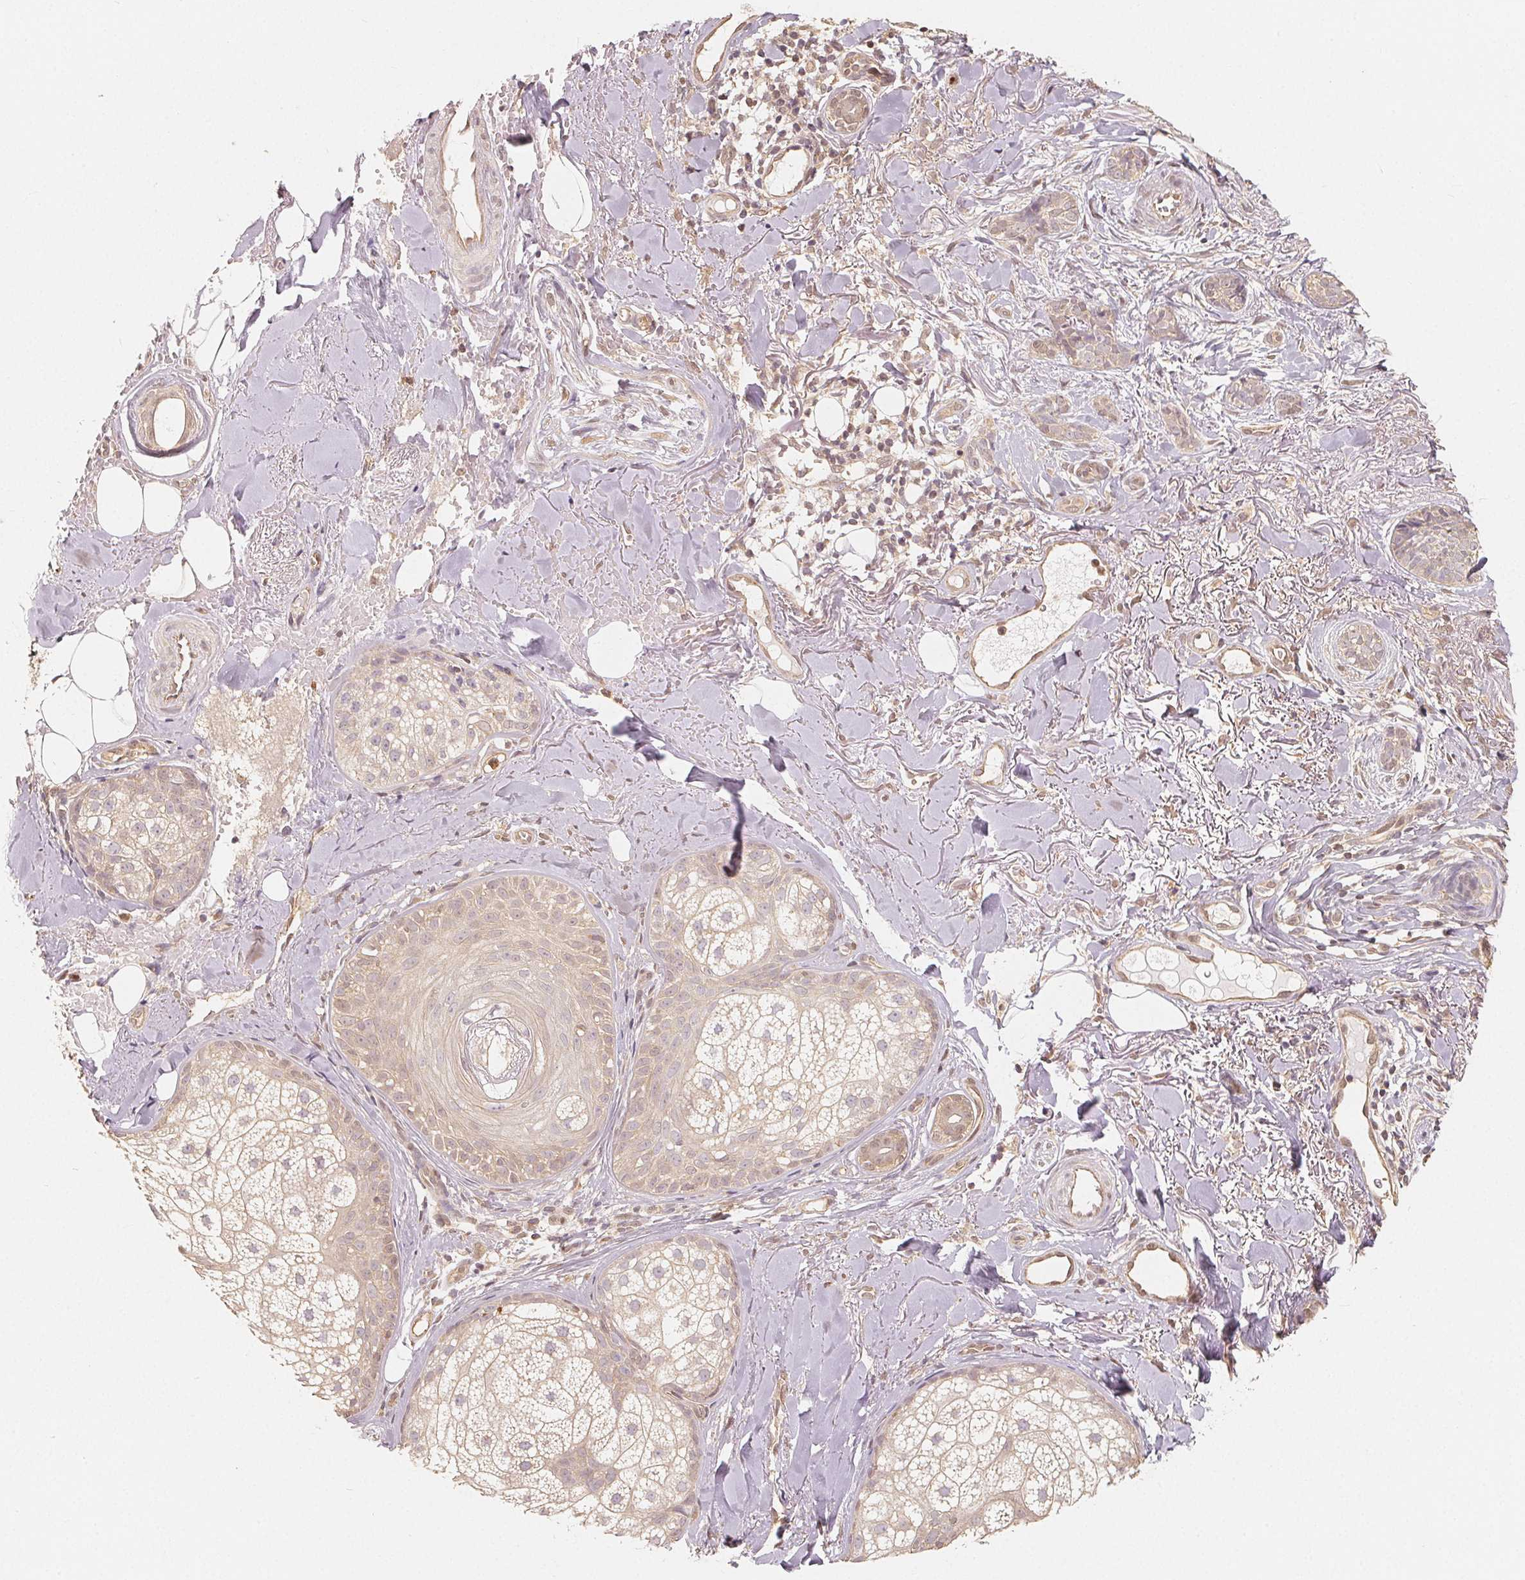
{"staining": {"intensity": "moderate", "quantity": "<25%", "location": "nuclear"}, "tissue": "skin cancer", "cell_type": "Tumor cells", "image_type": "cancer", "snomed": [{"axis": "morphology", "description": "Basal cell carcinoma"}, {"axis": "morphology", "description": "BCC, high aggressive"}, {"axis": "topography", "description": "Skin"}], "caption": "A low amount of moderate nuclear positivity is present in about <25% of tumor cells in skin bcc,  high aggressive tissue. (Brightfield microscopy of DAB IHC at high magnification).", "gene": "GUSB", "patient": {"sex": "female", "age": 79}}